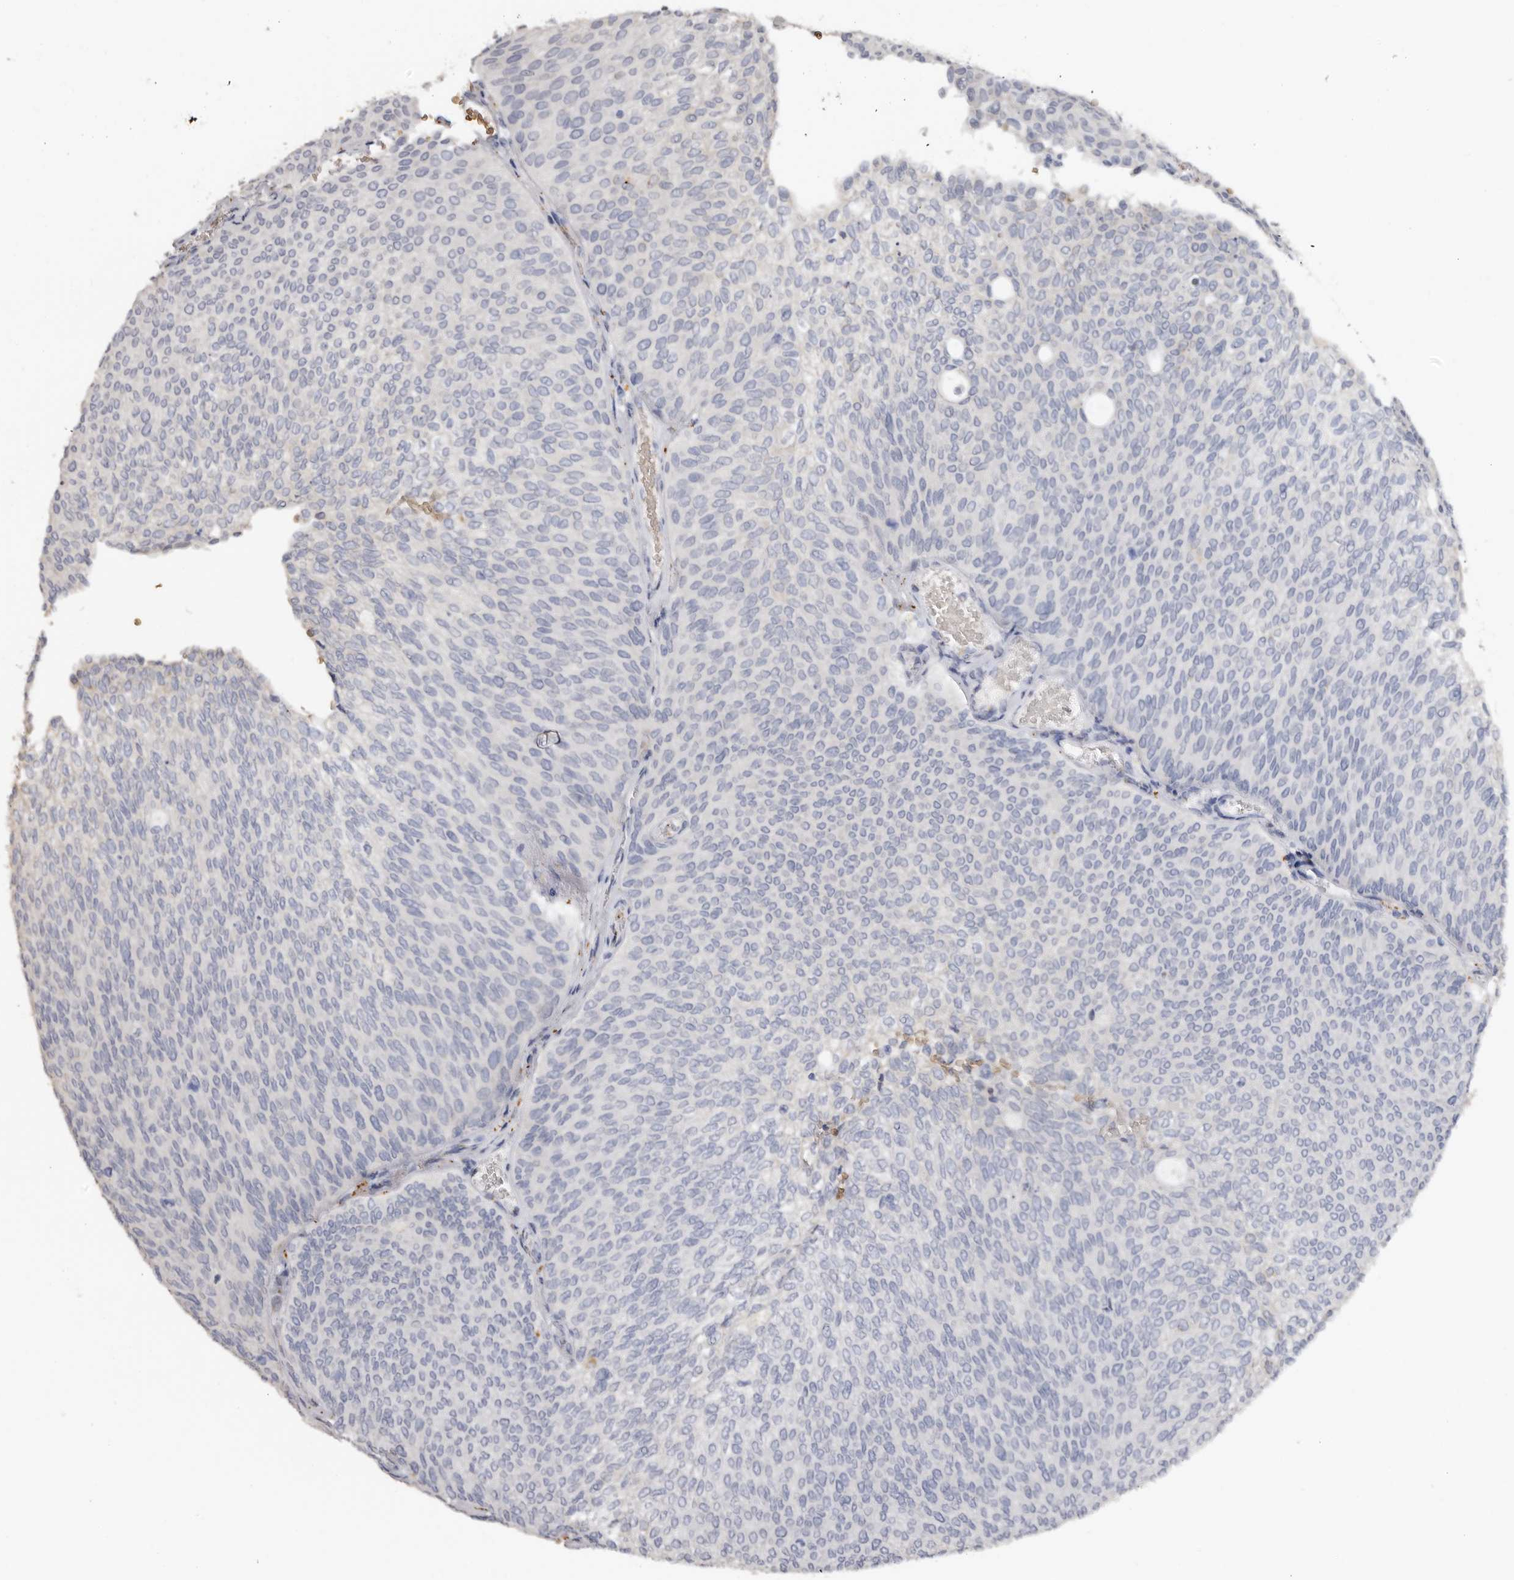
{"staining": {"intensity": "negative", "quantity": "none", "location": "none"}, "tissue": "urothelial cancer", "cell_type": "Tumor cells", "image_type": "cancer", "snomed": [{"axis": "morphology", "description": "Urothelial carcinoma, Low grade"}, {"axis": "topography", "description": "Urinary bladder"}], "caption": "Human urothelial cancer stained for a protein using IHC displays no expression in tumor cells.", "gene": "ENTREP1", "patient": {"sex": "female", "age": 79}}